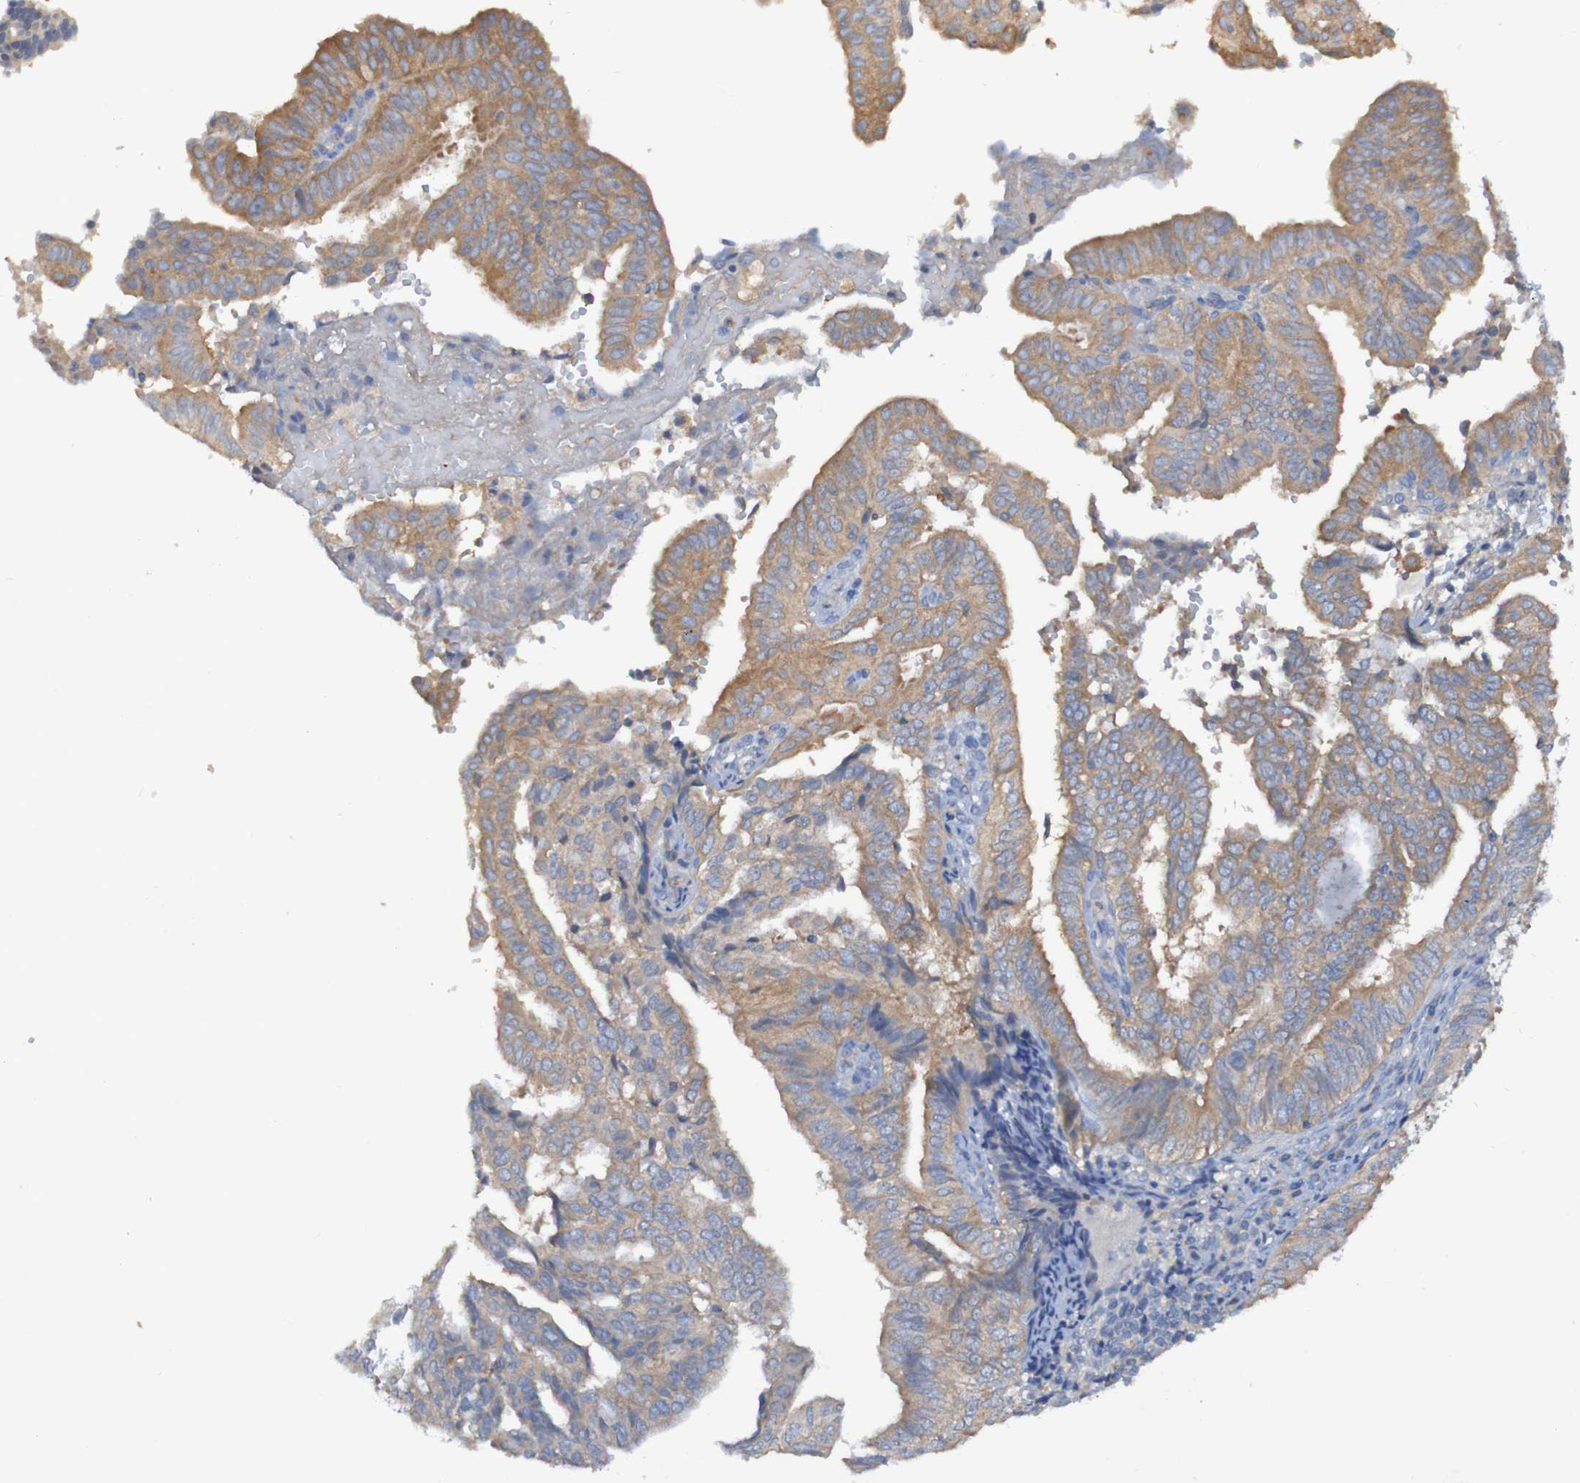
{"staining": {"intensity": "moderate", "quantity": ">75%", "location": "cytoplasmic/membranous"}, "tissue": "endometrial cancer", "cell_type": "Tumor cells", "image_type": "cancer", "snomed": [{"axis": "morphology", "description": "Adenocarcinoma, NOS"}, {"axis": "topography", "description": "Endometrium"}], "caption": "Approximately >75% of tumor cells in endometrial cancer (adenocarcinoma) demonstrate moderate cytoplasmic/membranous protein positivity as visualized by brown immunohistochemical staining.", "gene": "ARHGEF16", "patient": {"sex": "female", "age": 58}}